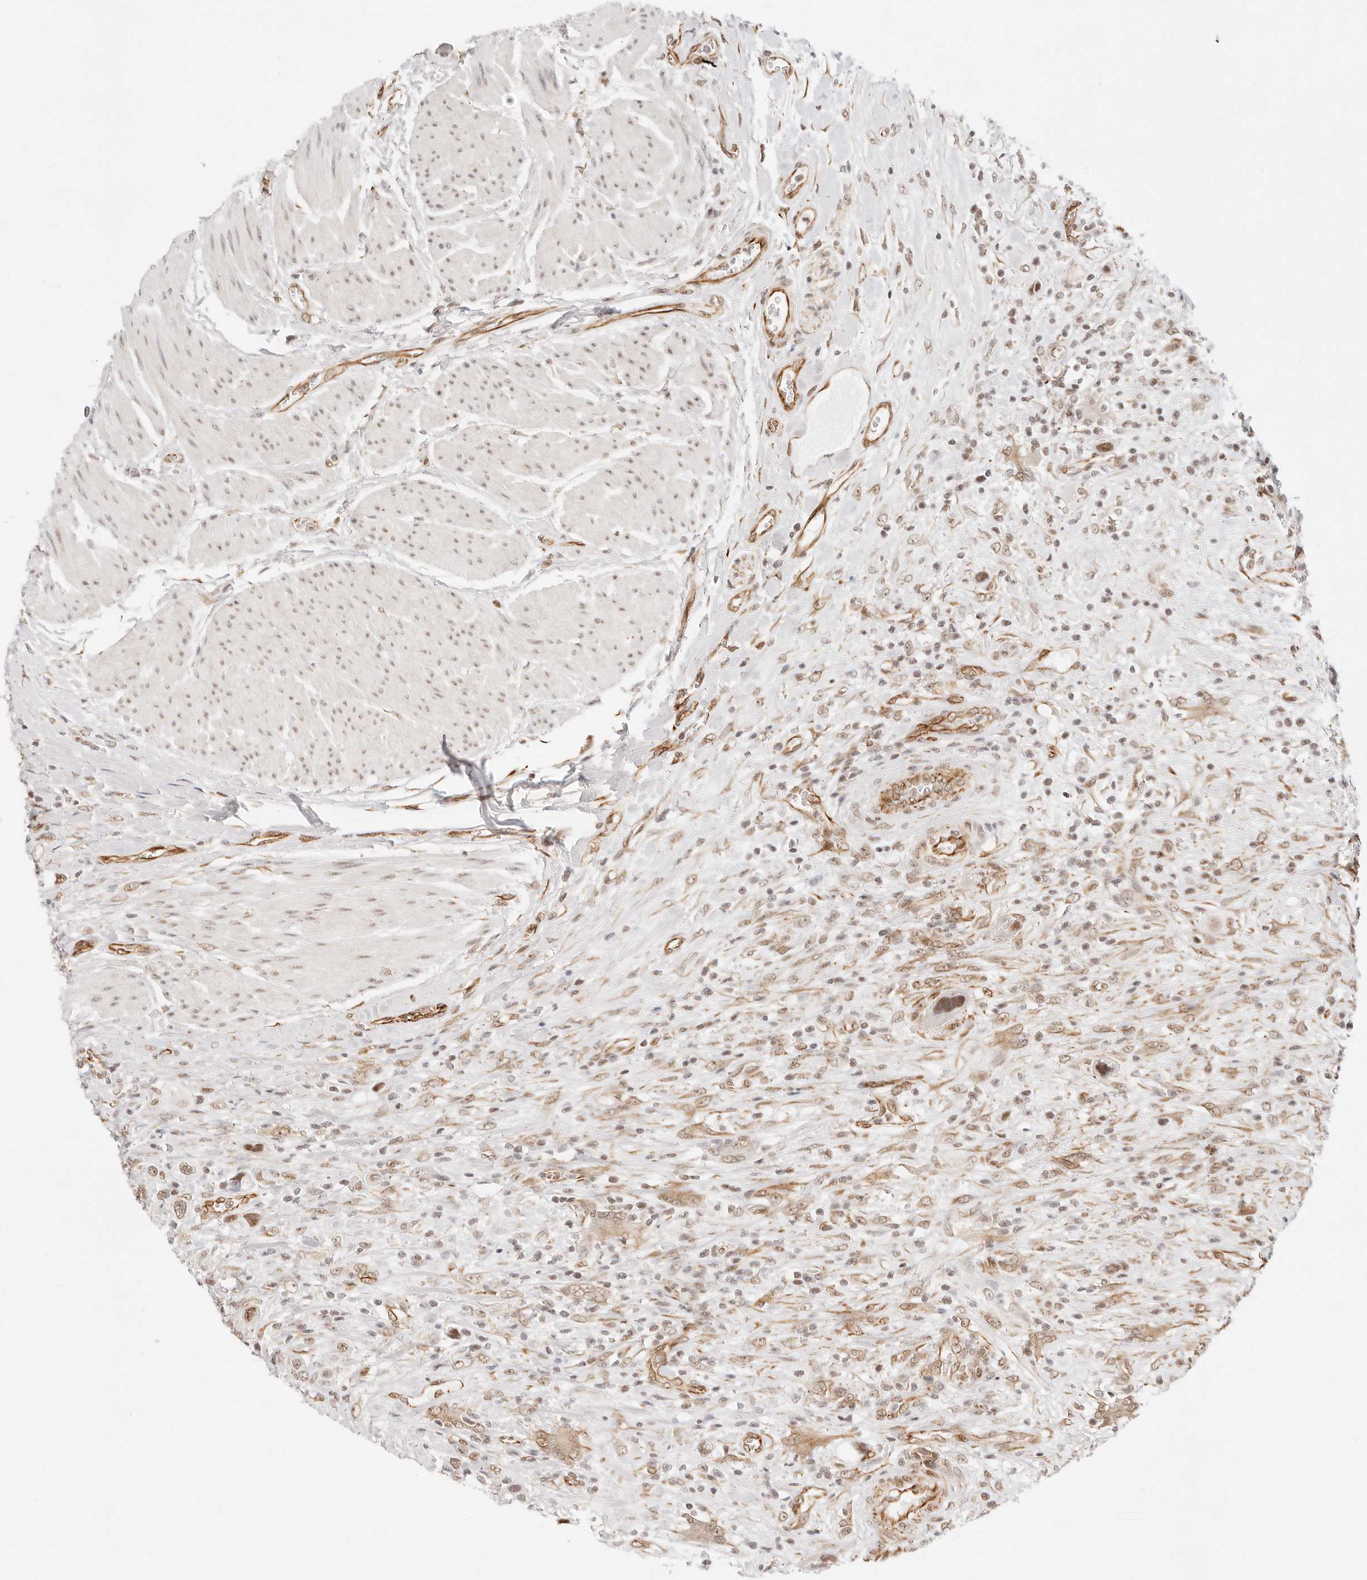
{"staining": {"intensity": "moderate", "quantity": ">75%", "location": "cytoplasmic/membranous,nuclear"}, "tissue": "urothelial cancer", "cell_type": "Tumor cells", "image_type": "cancer", "snomed": [{"axis": "morphology", "description": "Urothelial carcinoma, High grade"}, {"axis": "topography", "description": "Urinary bladder"}], "caption": "Urothelial cancer stained with a protein marker demonstrates moderate staining in tumor cells.", "gene": "ZC3H11A", "patient": {"sex": "male", "age": 50}}